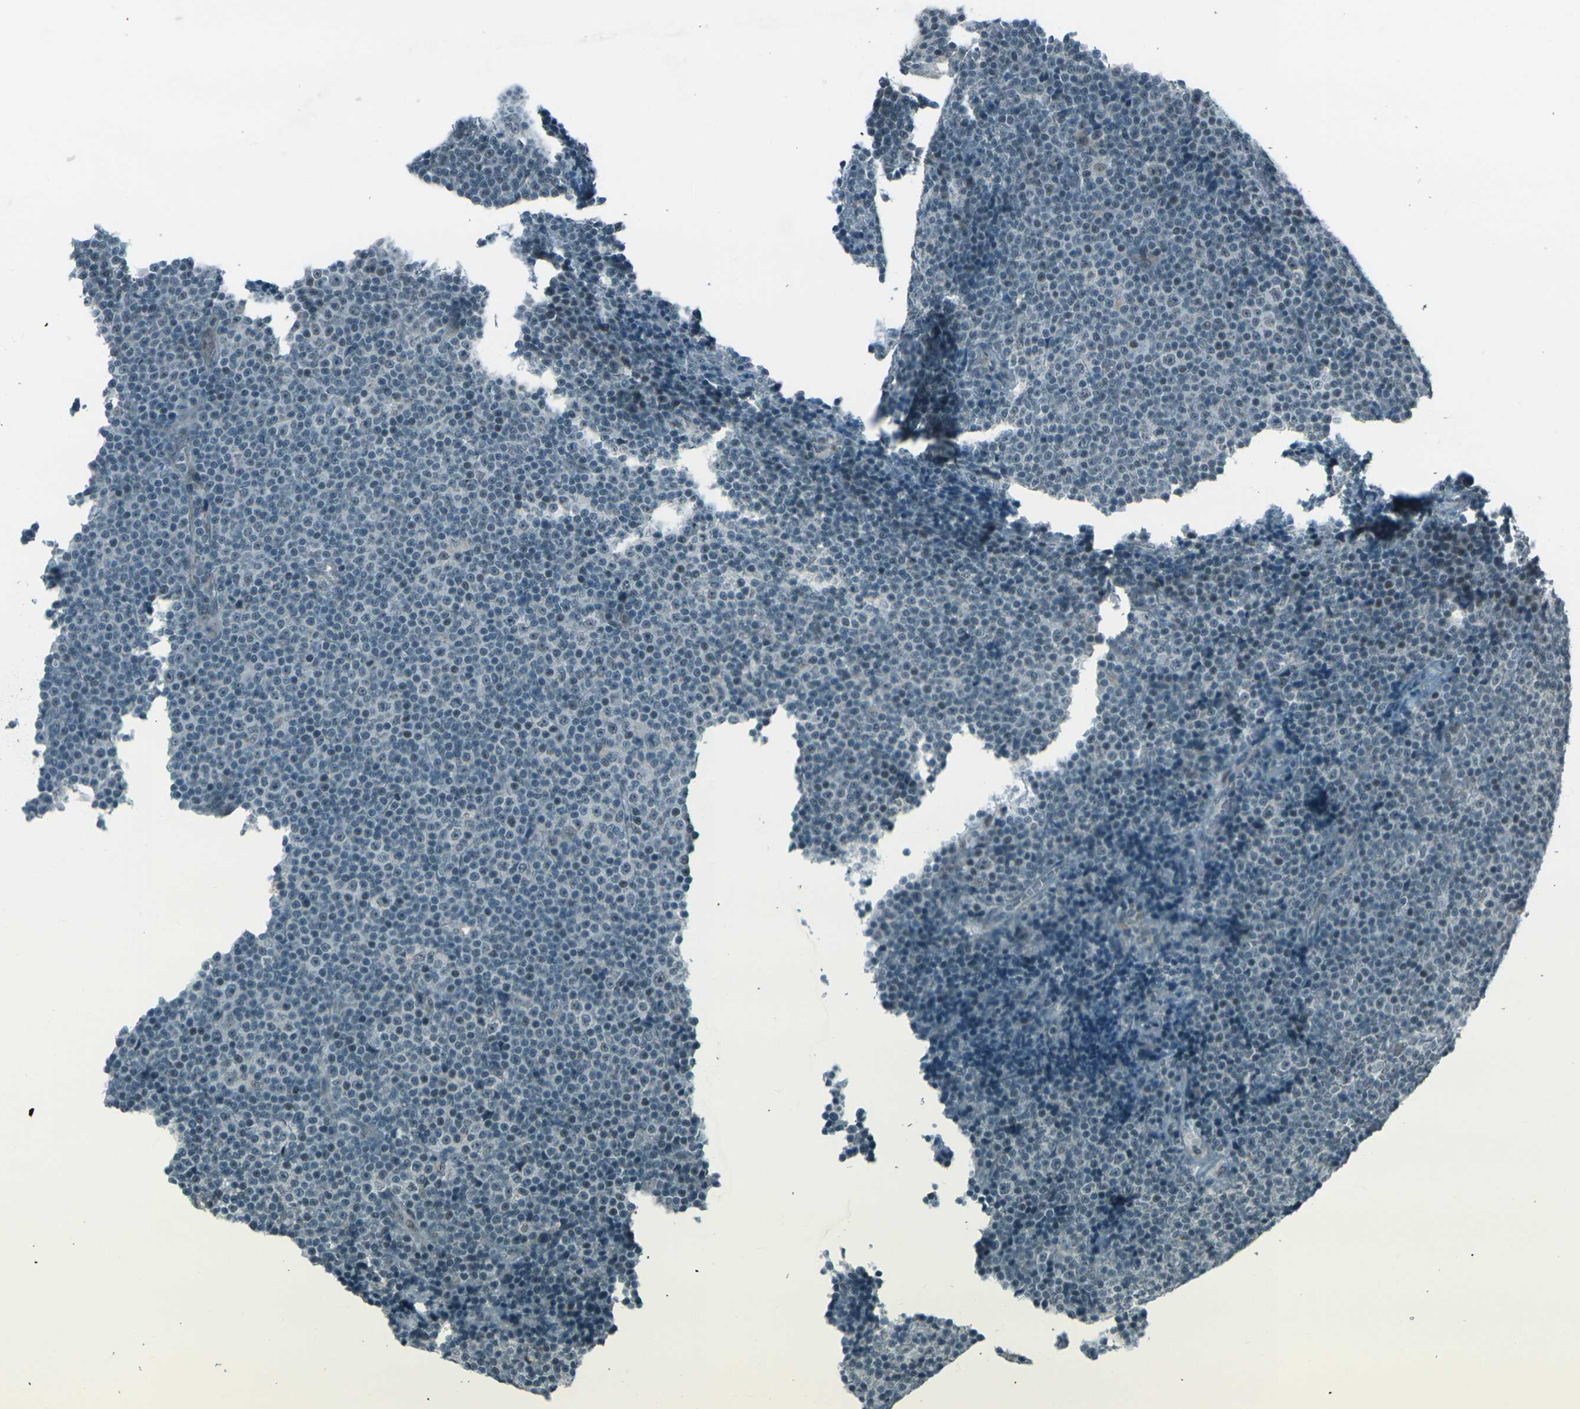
{"staining": {"intensity": "negative", "quantity": "none", "location": "none"}, "tissue": "lymphoma", "cell_type": "Tumor cells", "image_type": "cancer", "snomed": [{"axis": "morphology", "description": "Malignant lymphoma, non-Hodgkin's type, Low grade"}, {"axis": "topography", "description": "Lymph node"}], "caption": "Immunohistochemical staining of human malignant lymphoma, non-Hodgkin's type (low-grade) exhibits no significant expression in tumor cells. (DAB immunohistochemistry (IHC), high magnification).", "gene": "GPR19", "patient": {"sex": "female", "age": 67}}